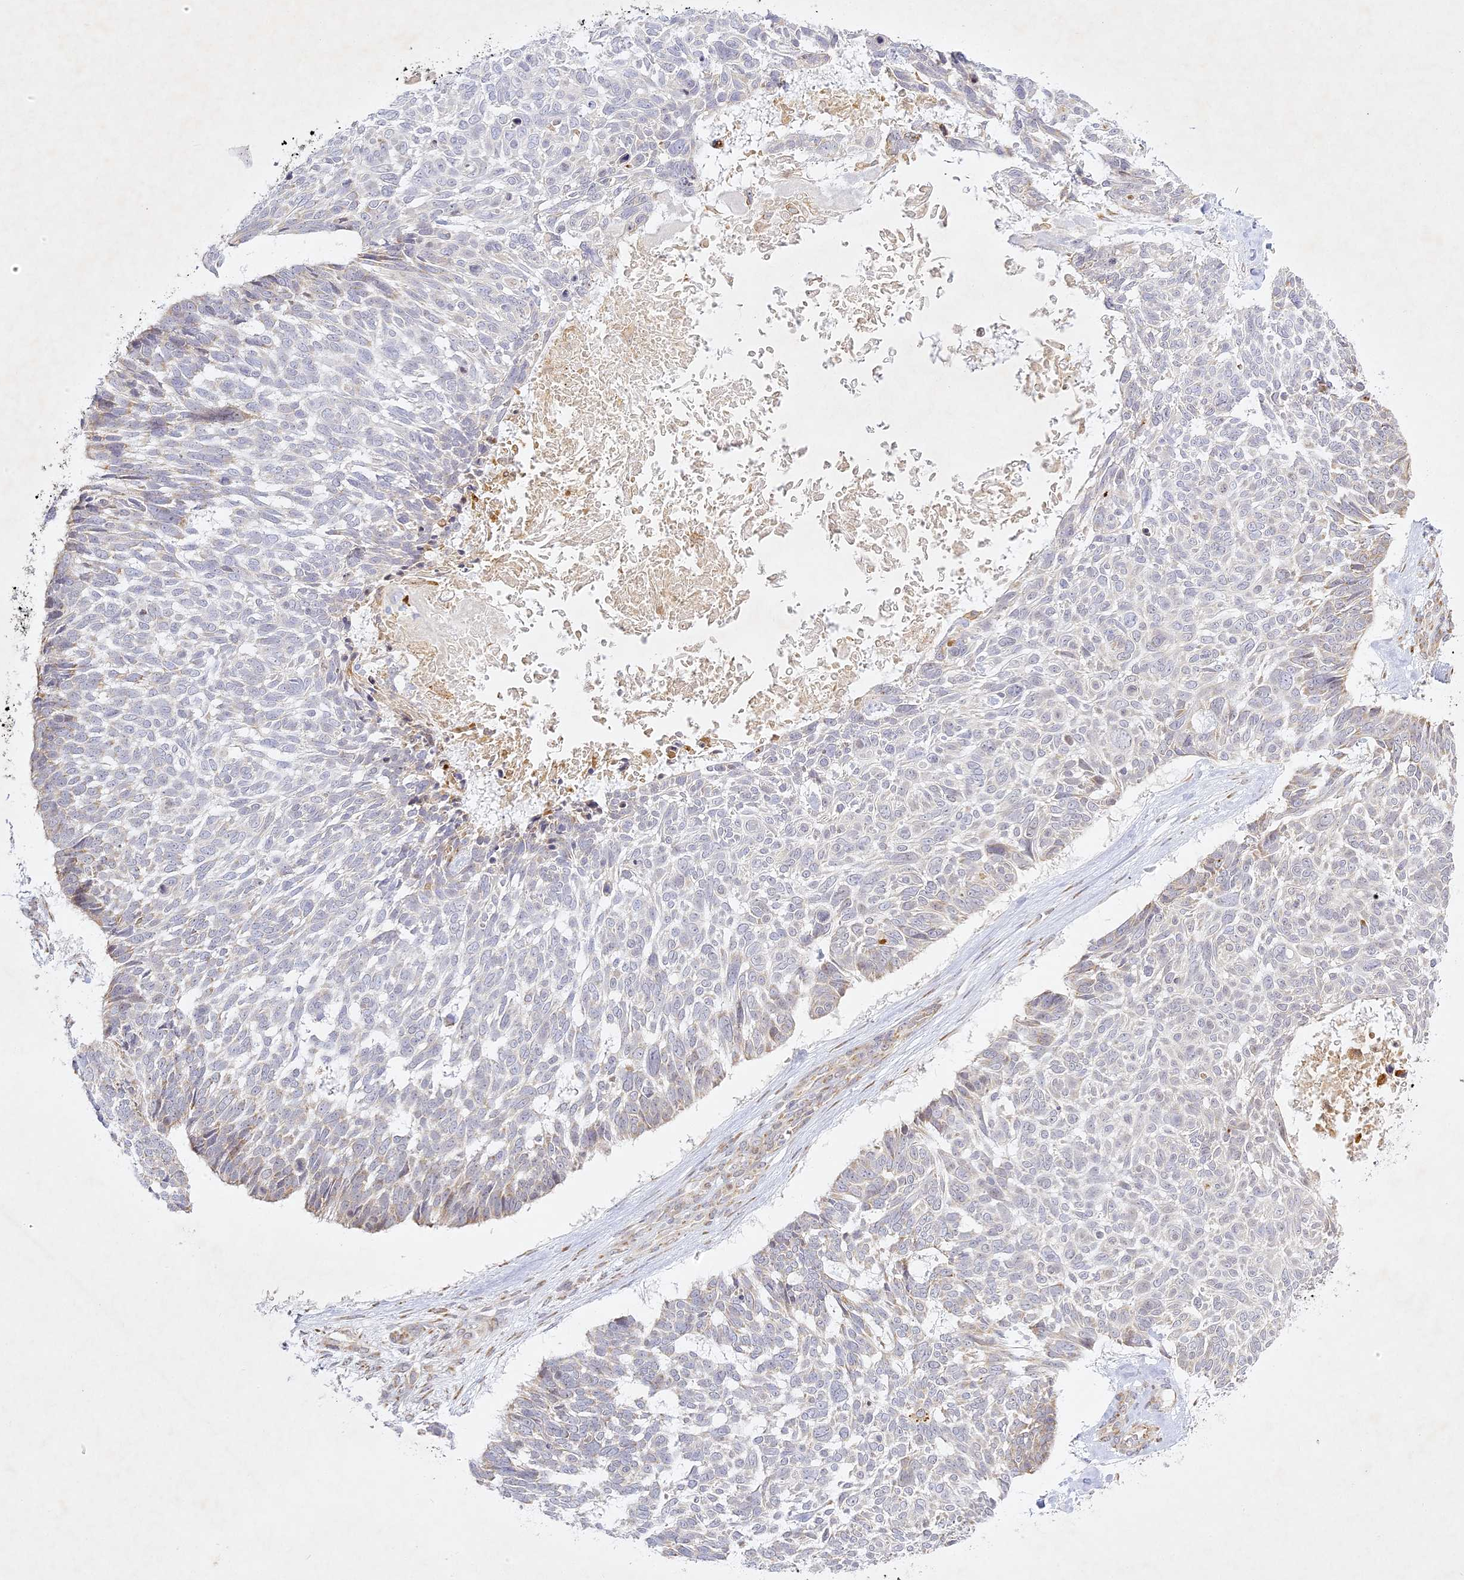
{"staining": {"intensity": "weak", "quantity": "<25%", "location": "cytoplasmic/membranous"}, "tissue": "skin cancer", "cell_type": "Tumor cells", "image_type": "cancer", "snomed": [{"axis": "morphology", "description": "Basal cell carcinoma"}, {"axis": "topography", "description": "Skin"}], "caption": "Basal cell carcinoma (skin) stained for a protein using immunohistochemistry (IHC) displays no expression tumor cells.", "gene": "SLC30A5", "patient": {"sex": "male", "age": 88}}